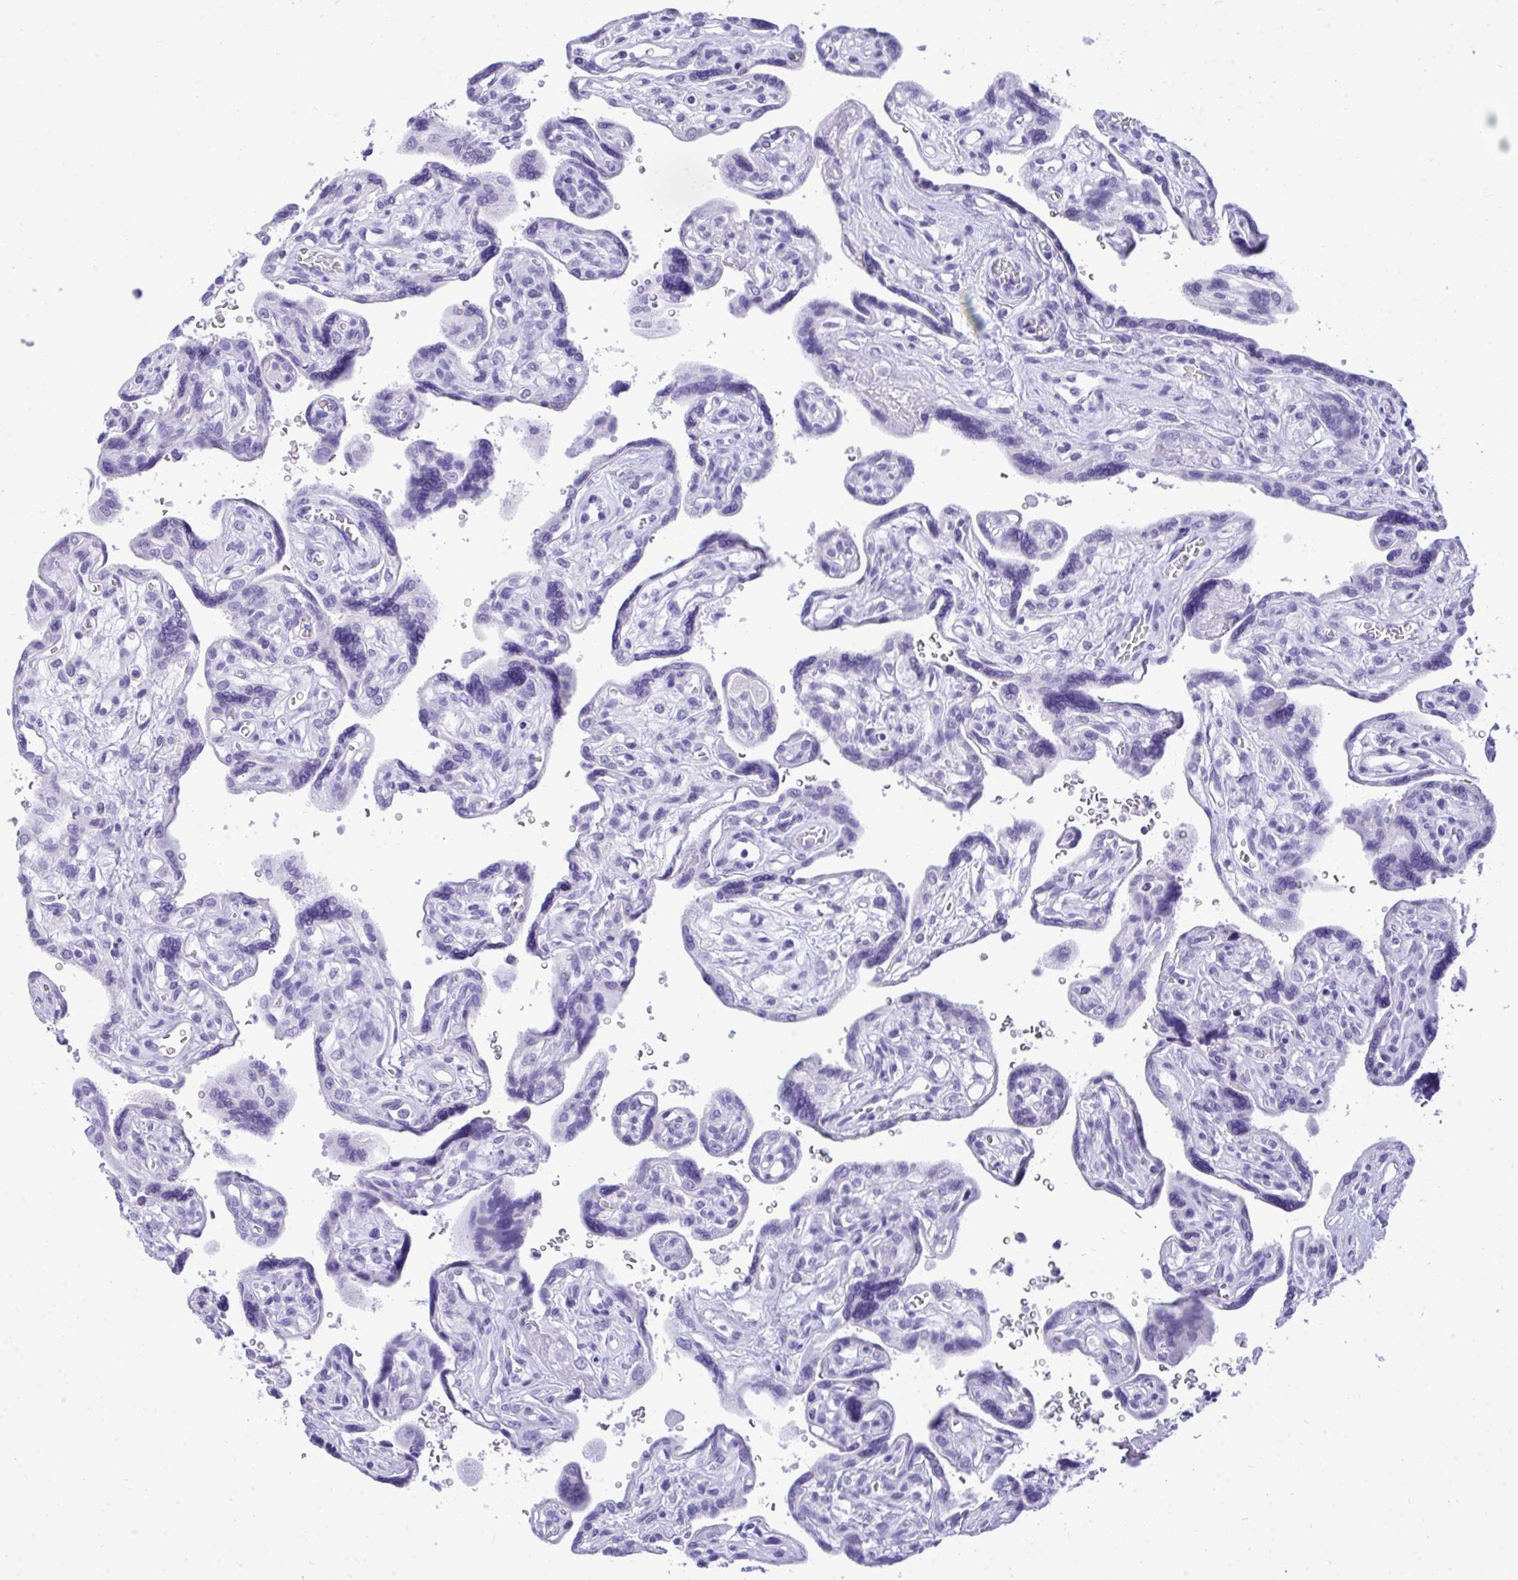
{"staining": {"intensity": "negative", "quantity": "none", "location": "none"}, "tissue": "placenta", "cell_type": "Decidual cells", "image_type": "normal", "snomed": [{"axis": "morphology", "description": "Normal tissue, NOS"}, {"axis": "topography", "description": "Placenta"}], "caption": "DAB (3,3'-diaminobenzidine) immunohistochemical staining of unremarkable human placenta displays no significant expression in decidual cells.", "gene": "PGM2L1", "patient": {"sex": "female", "age": 39}}